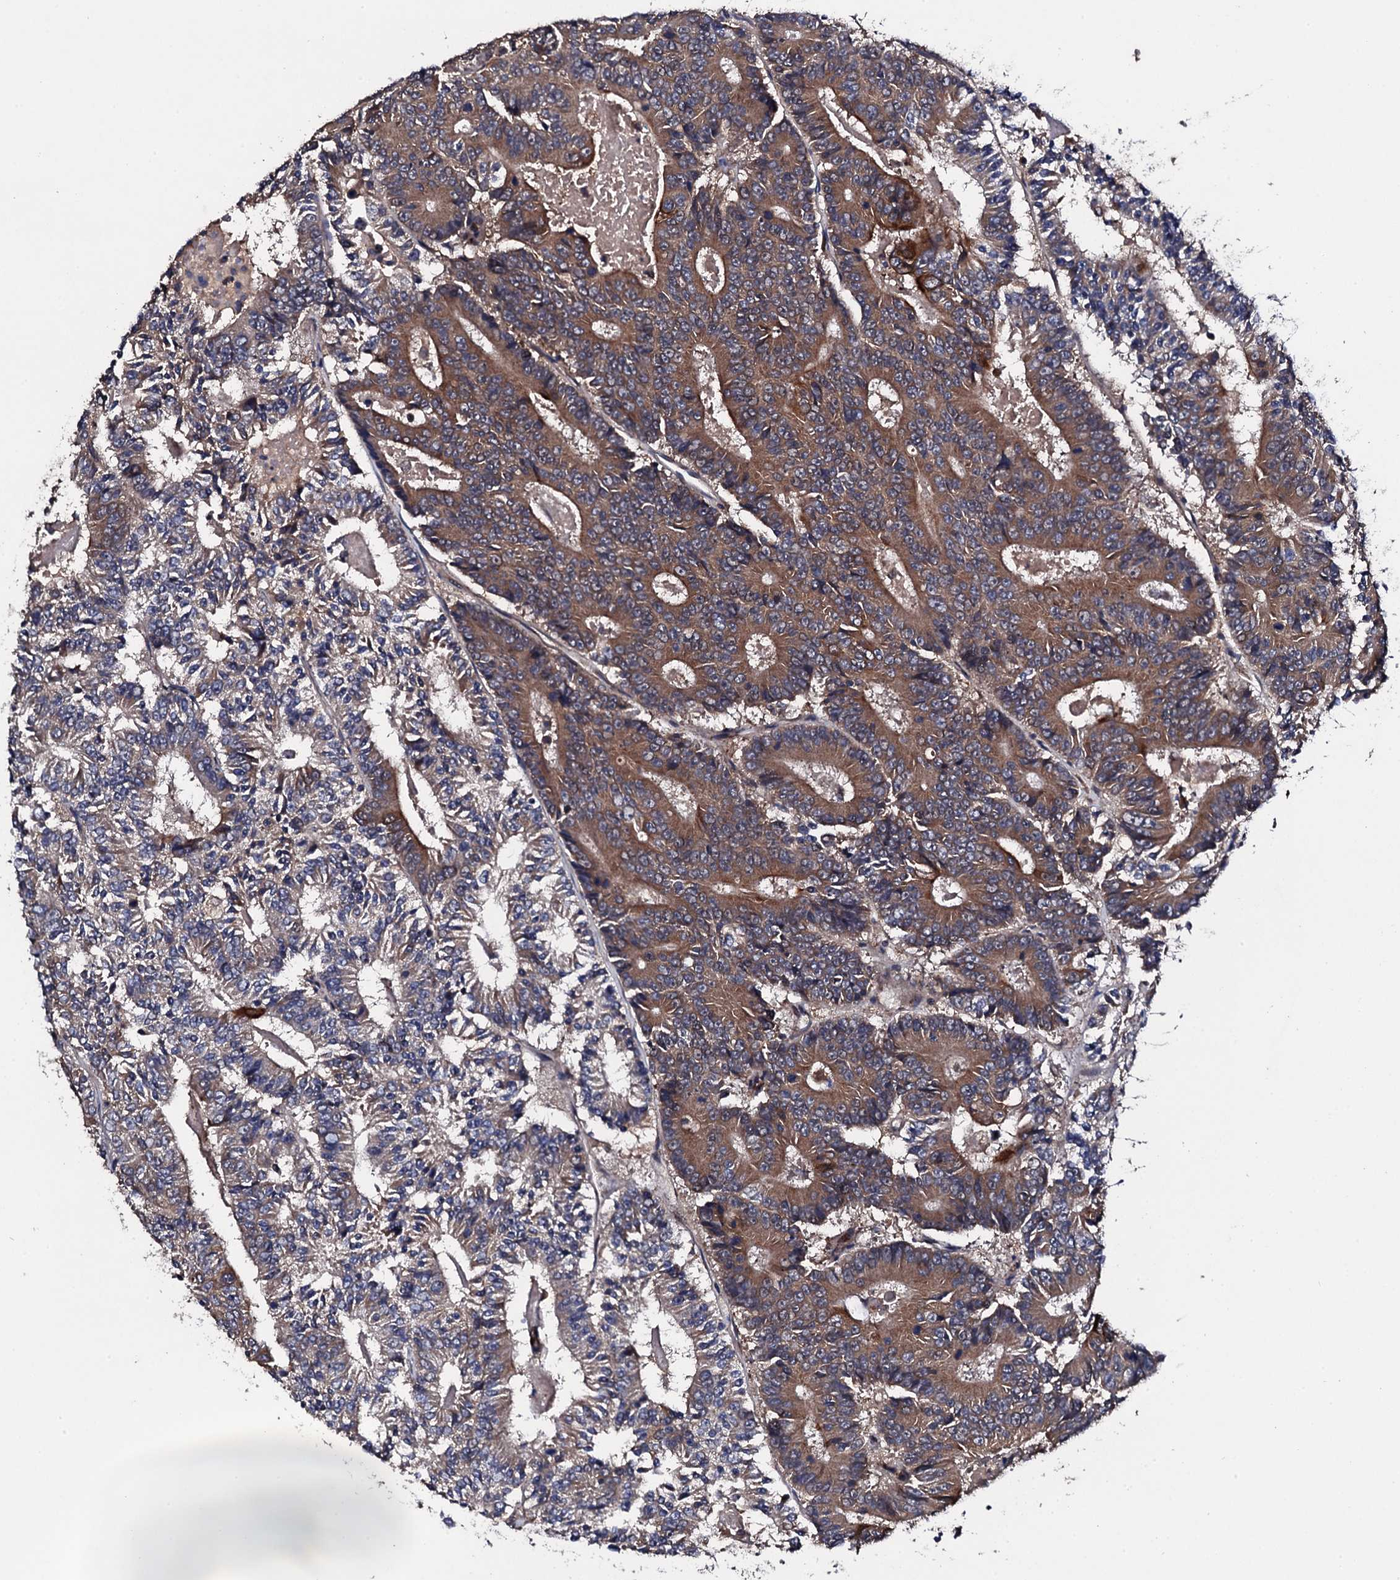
{"staining": {"intensity": "moderate", "quantity": "25%-75%", "location": "cytoplasmic/membranous"}, "tissue": "colorectal cancer", "cell_type": "Tumor cells", "image_type": "cancer", "snomed": [{"axis": "morphology", "description": "Adenocarcinoma, NOS"}, {"axis": "topography", "description": "Colon"}], "caption": "Immunohistochemical staining of human colorectal cancer (adenocarcinoma) shows medium levels of moderate cytoplasmic/membranous protein positivity in about 25%-75% of tumor cells.", "gene": "IP6K1", "patient": {"sex": "male", "age": 83}}